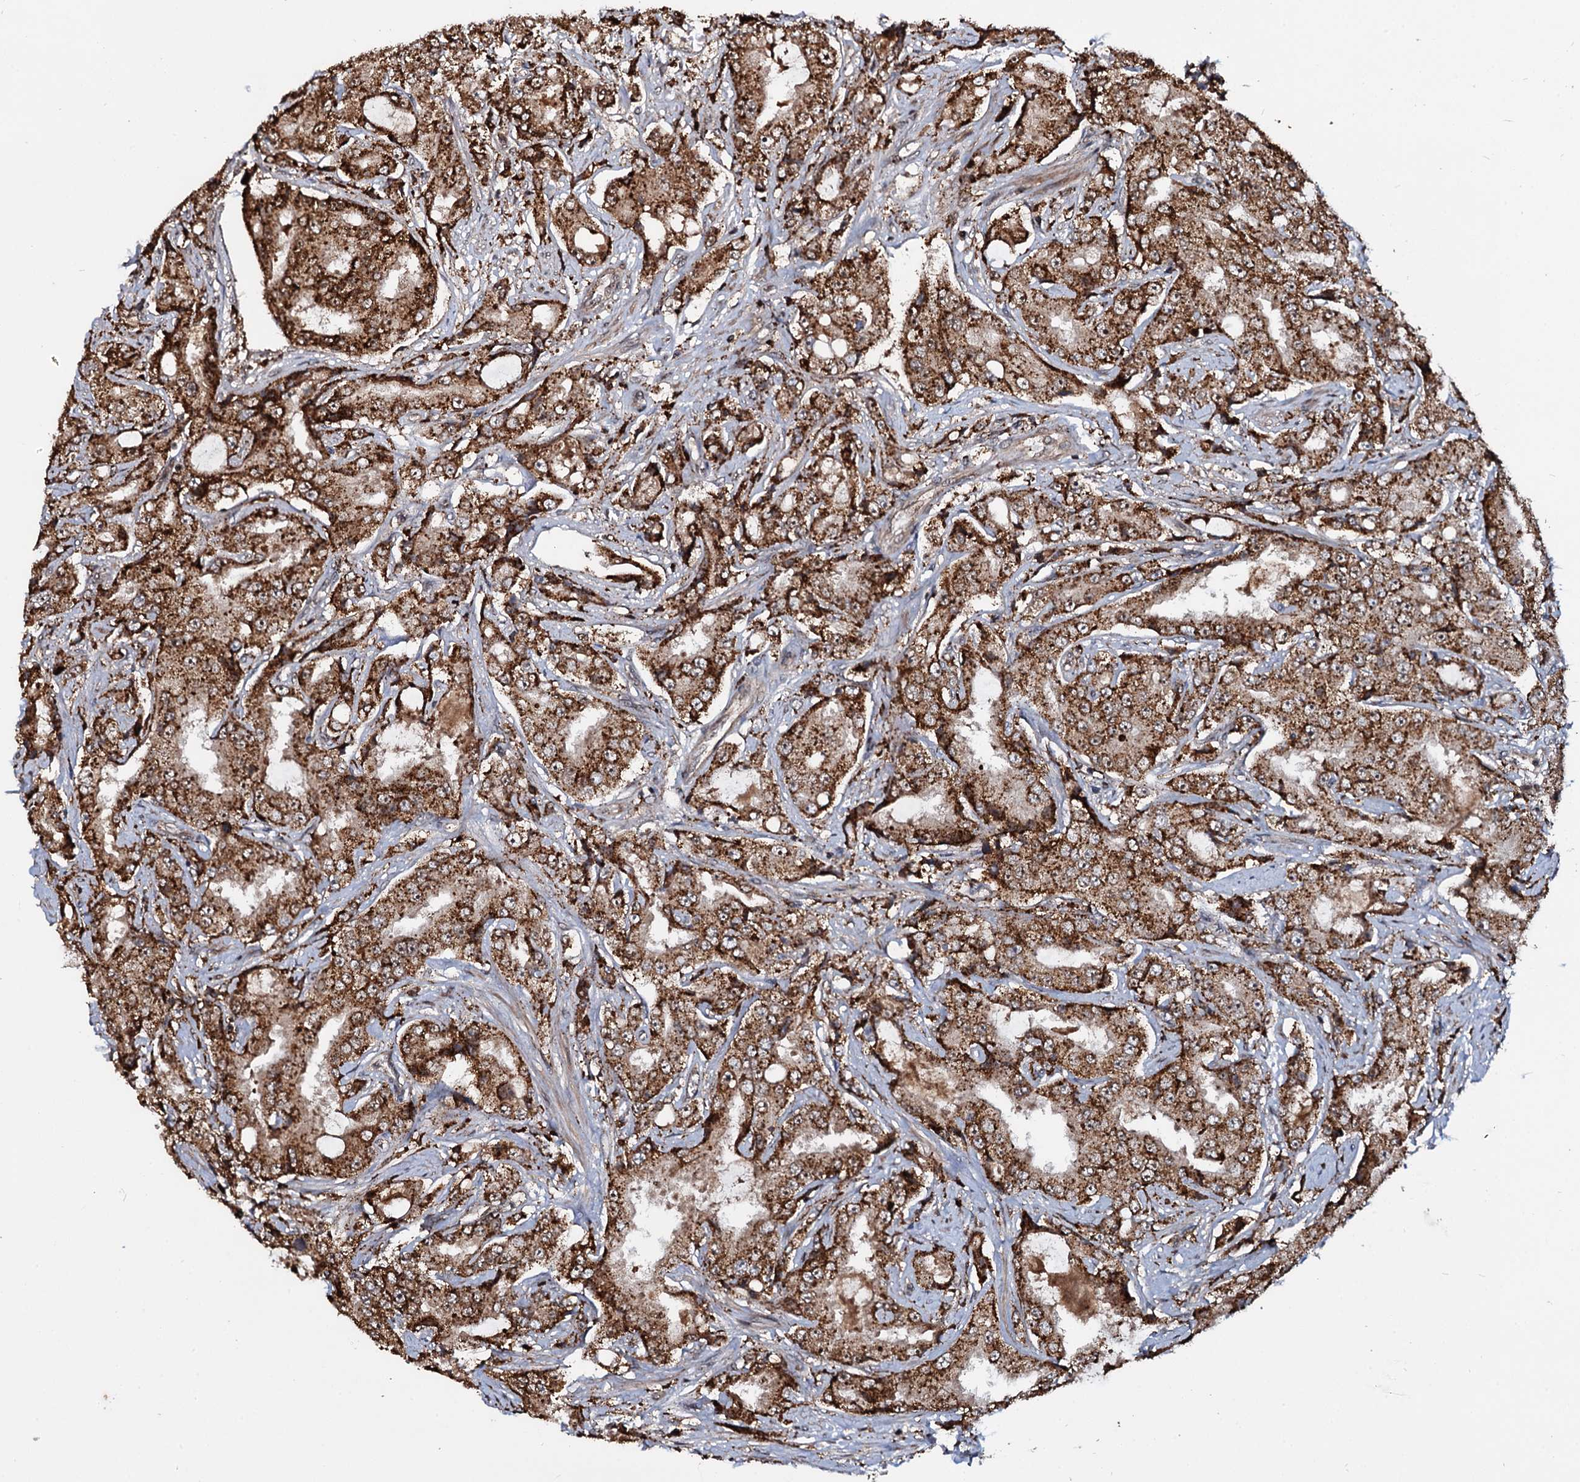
{"staining": {"intensity": "moderate", "quantity": ">75%", "location": "cytoplasmic/membranous"}, "tissue": "prostate cancer", "cell_type": "Tumor cells", "image_type": "cancer", "snomed": [{"axis": "morphology", "description": "Adenocarcinoma, High grade"}, {"axis": "topography", "description": "Prostate"}], "caption": "DAB (3,3'-diaminobenzidine) immunohistochemical staining of prostate high-grade adenocarcinoma demonstrates moderate cytoplasmic/membranous protein positivity in about >75% of tumor cells.", "gene": "CEP192", "patient": {"sex": "male", "age": 73}}